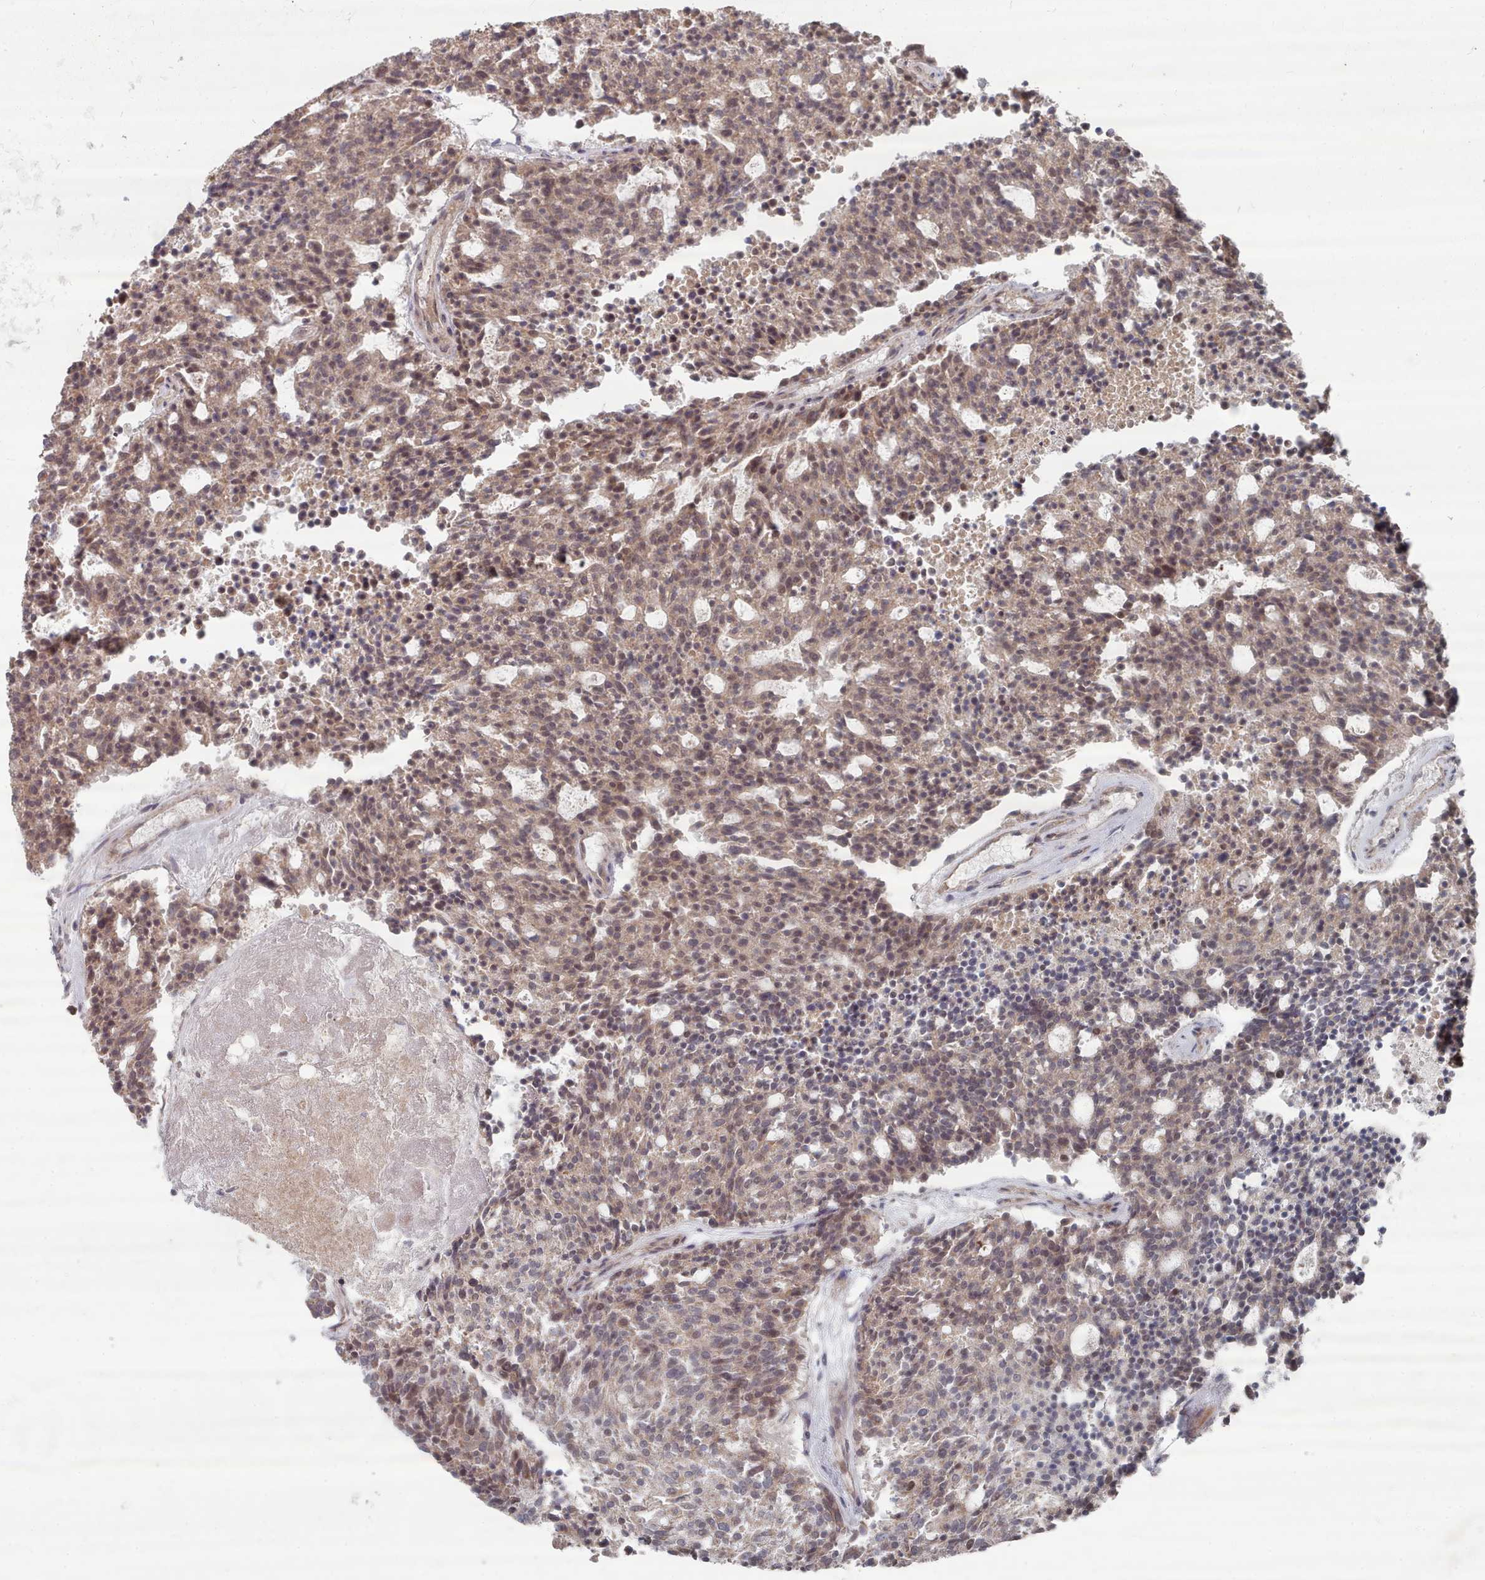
{"staining": {"intensity": "weak", "quantity": "25%-75%", "location": "cytoplasmic/membranous,nuclear"}, "tissue": "carcinoid", "cell_type": "Tumor cells", "image_type": "cancer", "snomed": [{"axis": "morphology", "description": "Carcinoid, malignant, NOS"}, {"axis": "topography", "description": "Pancreas"}], "caption": "High-magnification brightfield microscopy of carcinoid stained with DAB (brown) and counterstained with hematoxylin (blue). tumor cells exhibit weak cytoplasmic/membranous and nuclear positivity is appreciated in about25%-75% of cells. Immunohistochemistry stains the protein in brown and the nuclei are stained blue.", "gene": "CPSF4", "patient": {"sex": "female", "age": 54}}